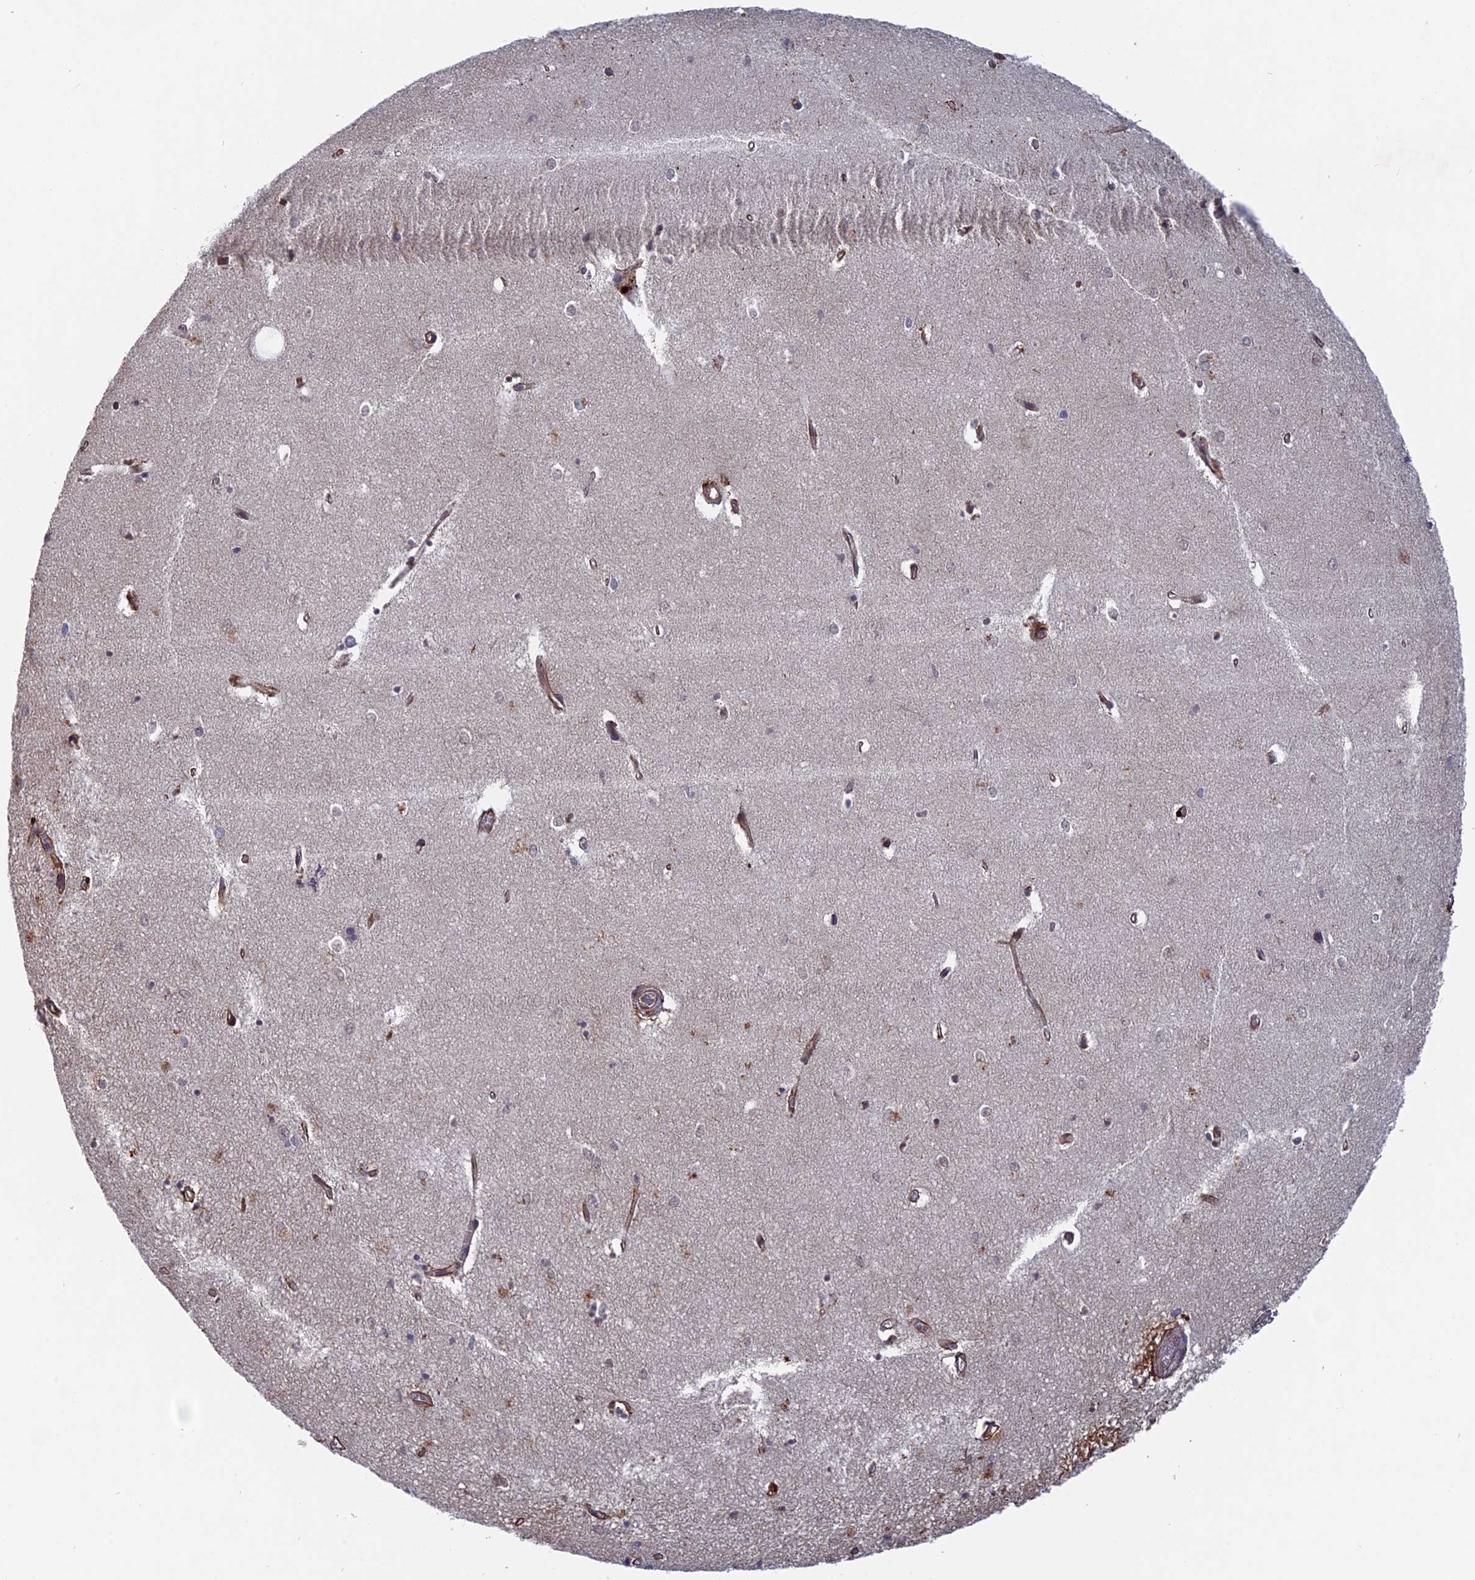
{"staining": {"intensity": "negative", "quantity": "none", "location": "none"}, "tissue": "hippocampus", "cell_type": "Glial cells", "image_type": "normal", "snomed": [{"axis": "morphology", "description": "Normal tissue, NOS"}, {"axis": "topography", "description": "Hippocampus"}], "caption": "A high-resolution photomicrograph shows immunohistochemistry (IHC) staining of benign hippocampus, which demonstrates no significant positivity in glial cells. (Brightfield microscopy of DAB (3,3'-diaminobenzidine) IHC at high magnification).", "gene": "NOSIP", "patient": {"sex": "female", "age": 64}}